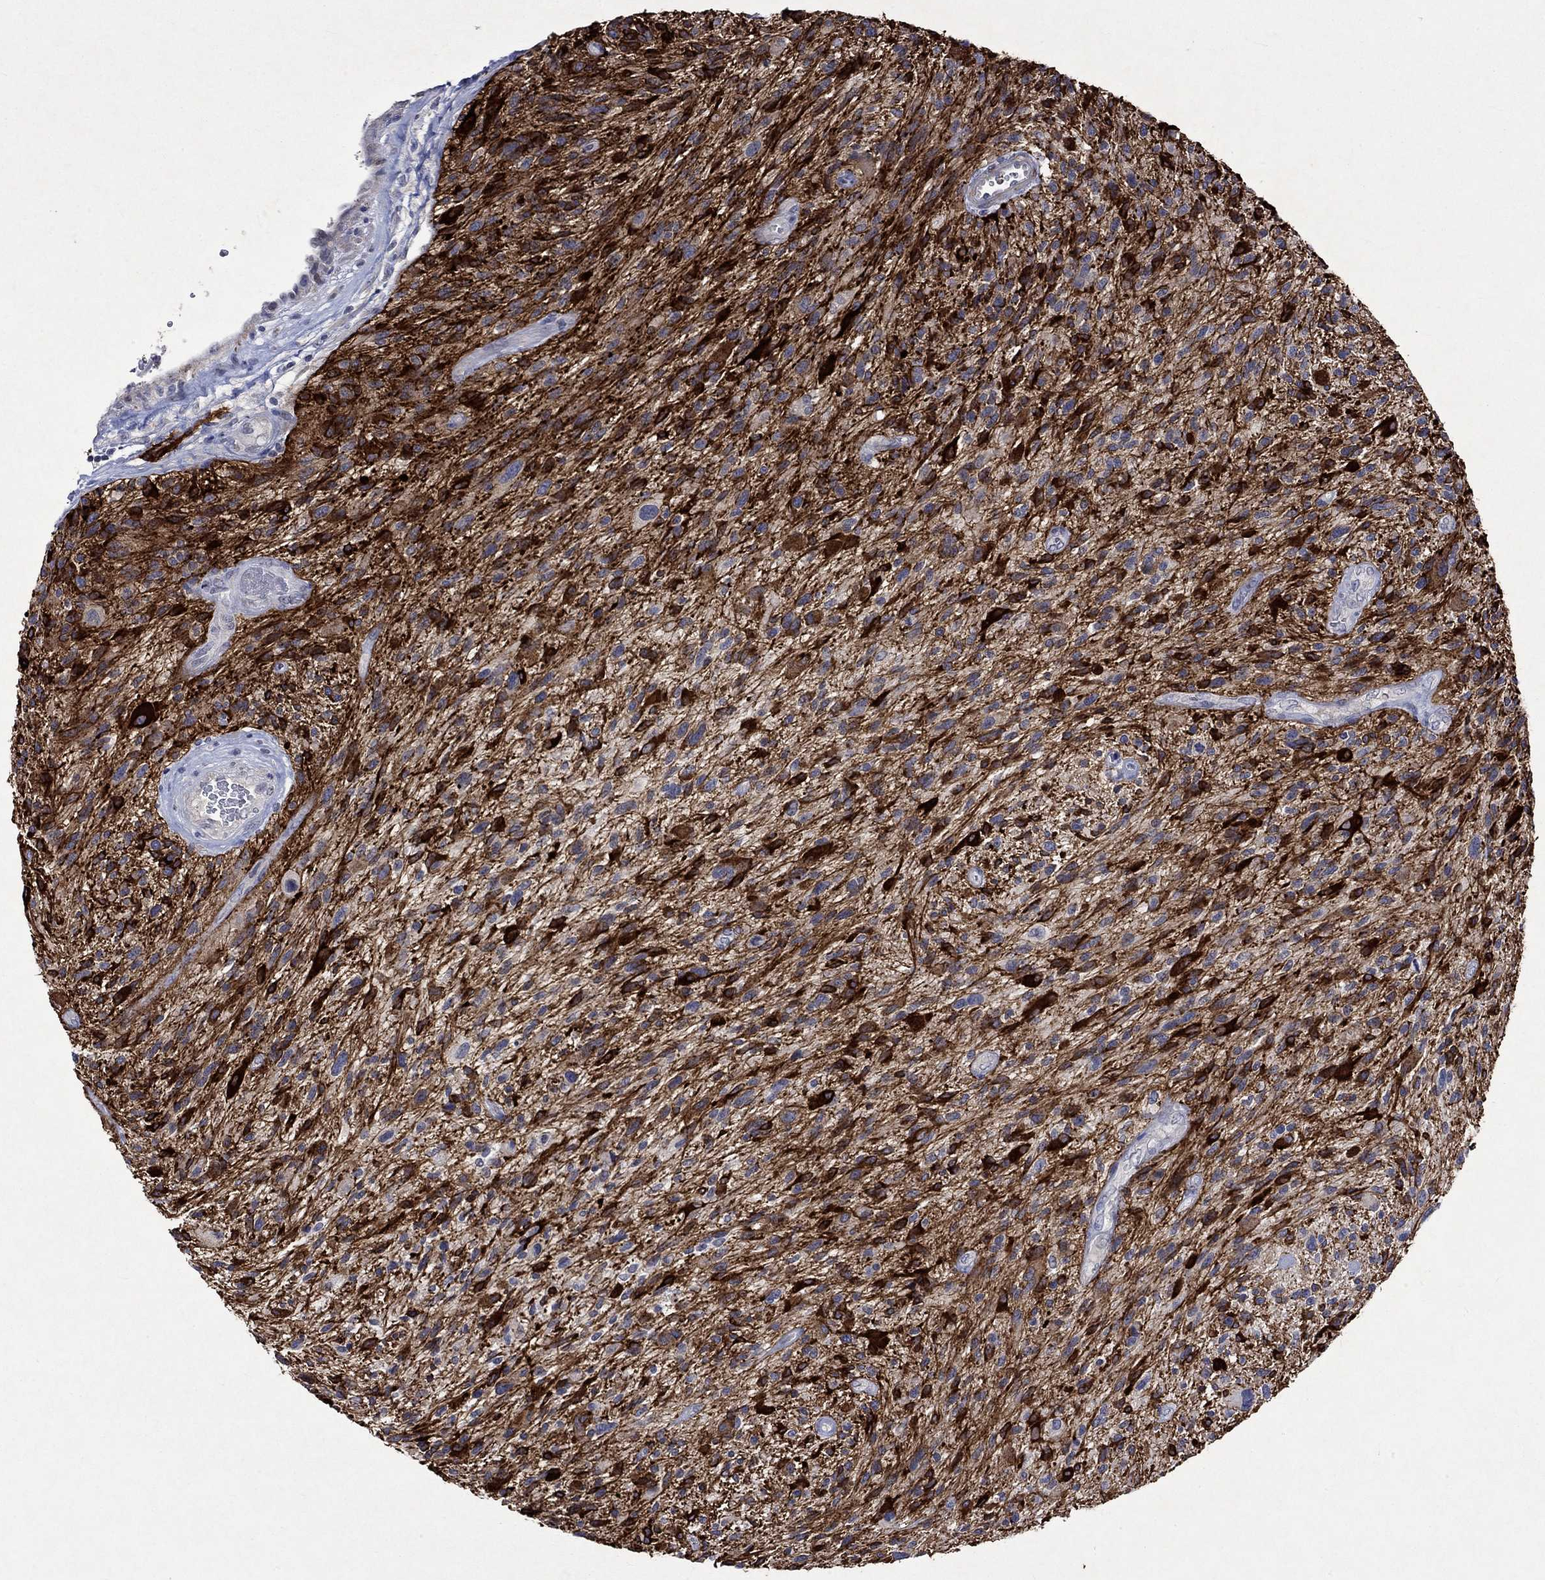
{"staining": {"intensity": "strong", "quantity": "25%-75%", "location": "cytoplasmic/membranous"}, "tissue": "glioma", "cell_type": "Tumor cells", "image_type": "cancer", "snomed": [{"axis": "morphology", "description": "Glioma, malignant, High grade"}, {"axis": "topography", "description": "Brain"}], "caption": "DAB immunohistochemical staining of glioma reveals strong cytoplasmic/membranous protein expression in approximately 25%-75% of tumor cells.", "gene": "CRYAB", "patient": {"sex": "male", "age": 47}}